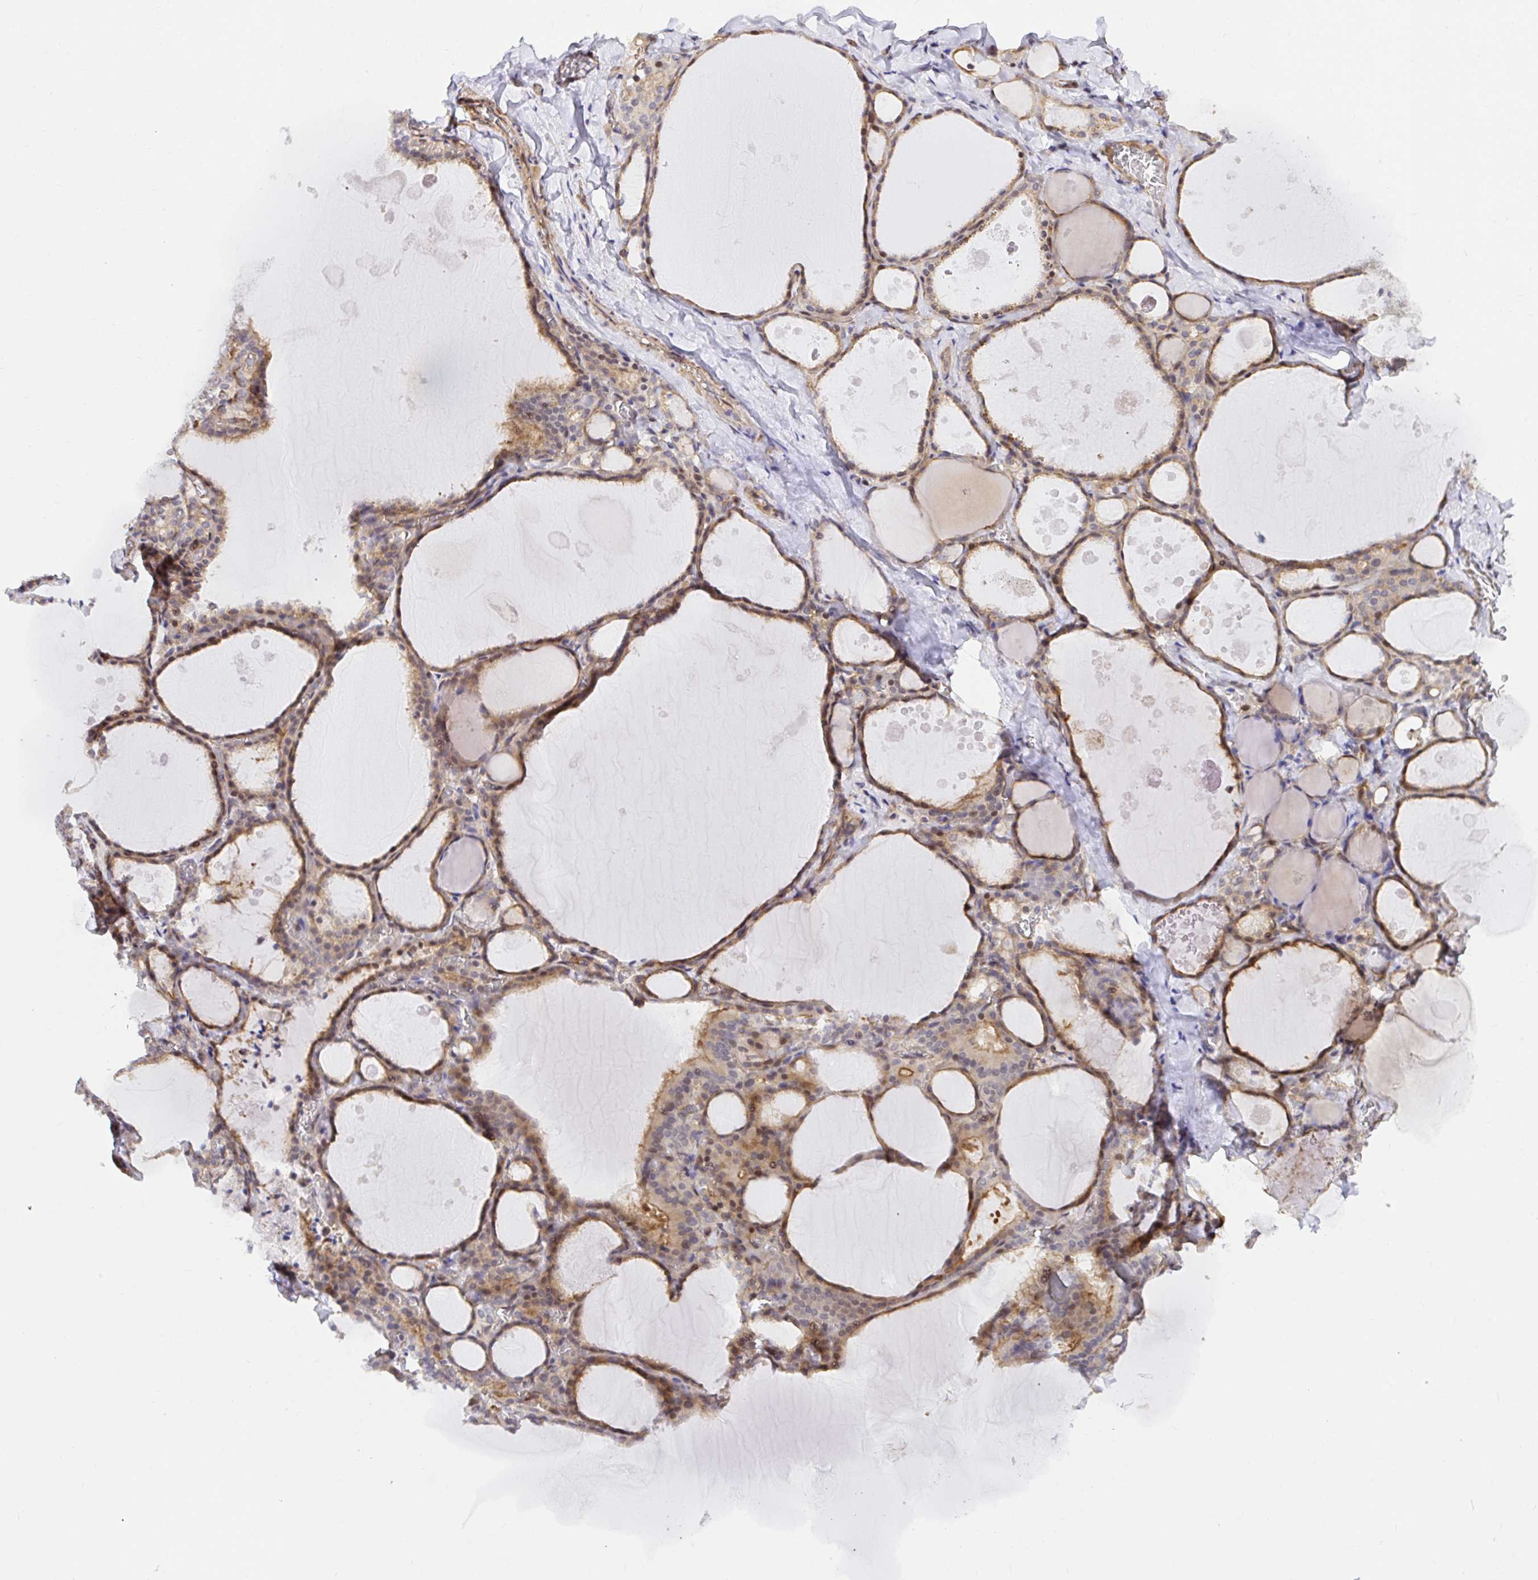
{"staining": {"intensity": "weak", "quantity": ">75%", "location": "cytoplasmic/membranous"}, "tissue": "thyroid gland", "cell_type": "Glandular cells", "image_type": "normal", "snomed": [{"axis": "morphology", "description": "Normal tissue, NOS"}, {"axis": "topography", "description": "Thyroid gland"}], "caption": "Protein expression analysis of normal thyroid gland displays weak cytoplasmic/membranous staining in approximately >75% of glandular cells. (DAB (3,3'-diaminobenzidine) = brown stain, brightfield microscopy at high magnification).", "gene": "TRIM55", "patient": {"sex": "male", "age": 56}}